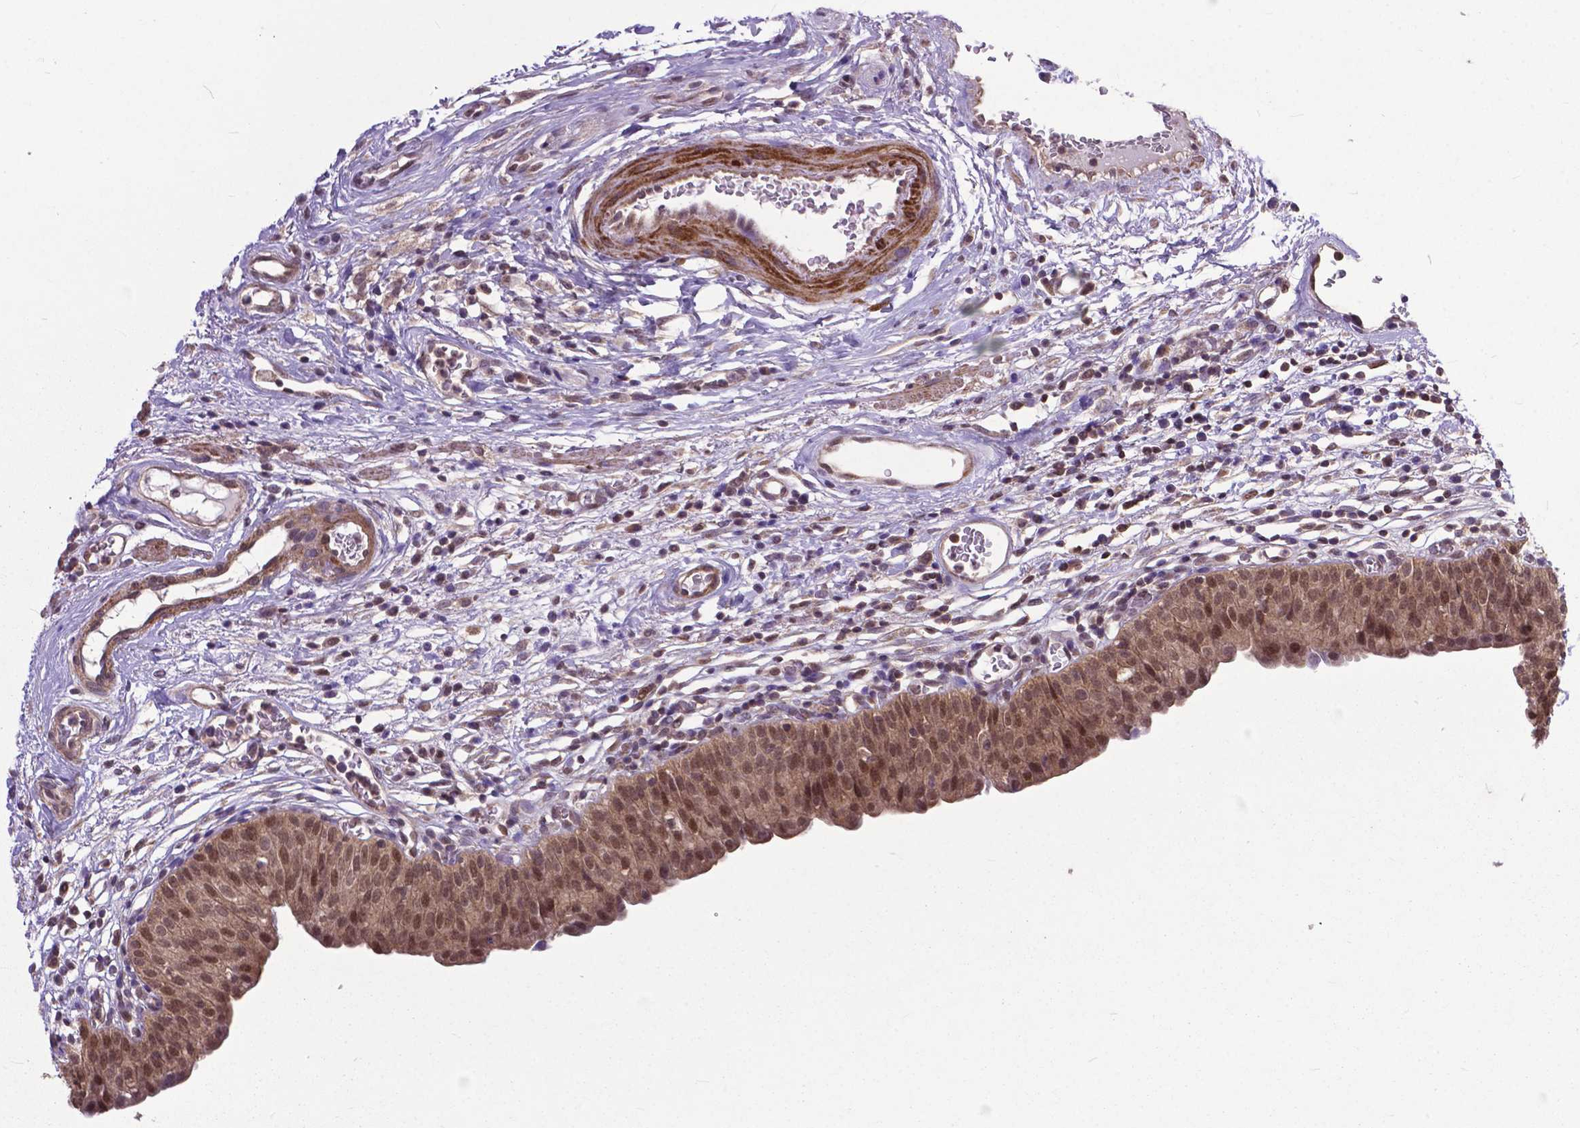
{"staining": {"intensity": "moderate", "quantity": ">75%", "location": "cytoplasmic/membranous,nuclear"}, "tissue": "urinary bladder", "cell_type": "Urothelial cells", "image_type": "normal", "snomed": [{"axis": "morphology", "description": "Normal tissue, NOS"}, {"axis": "morphology", "description": "Inflammation, NOS"}, {"axis": "topography", "description": "Urinary bladder"}], "caption": "Immunohistochemical staining of normal urinary bladder exhibits moderate cytoplasmic/membranous,nuclear protein expression in approximately >75% of urothelial cells. (DAB IHC, brown staining for protein, blue staining for nuclei).", "gene": "OTUB1", "patient": {"sex": "male", "age": 57}}